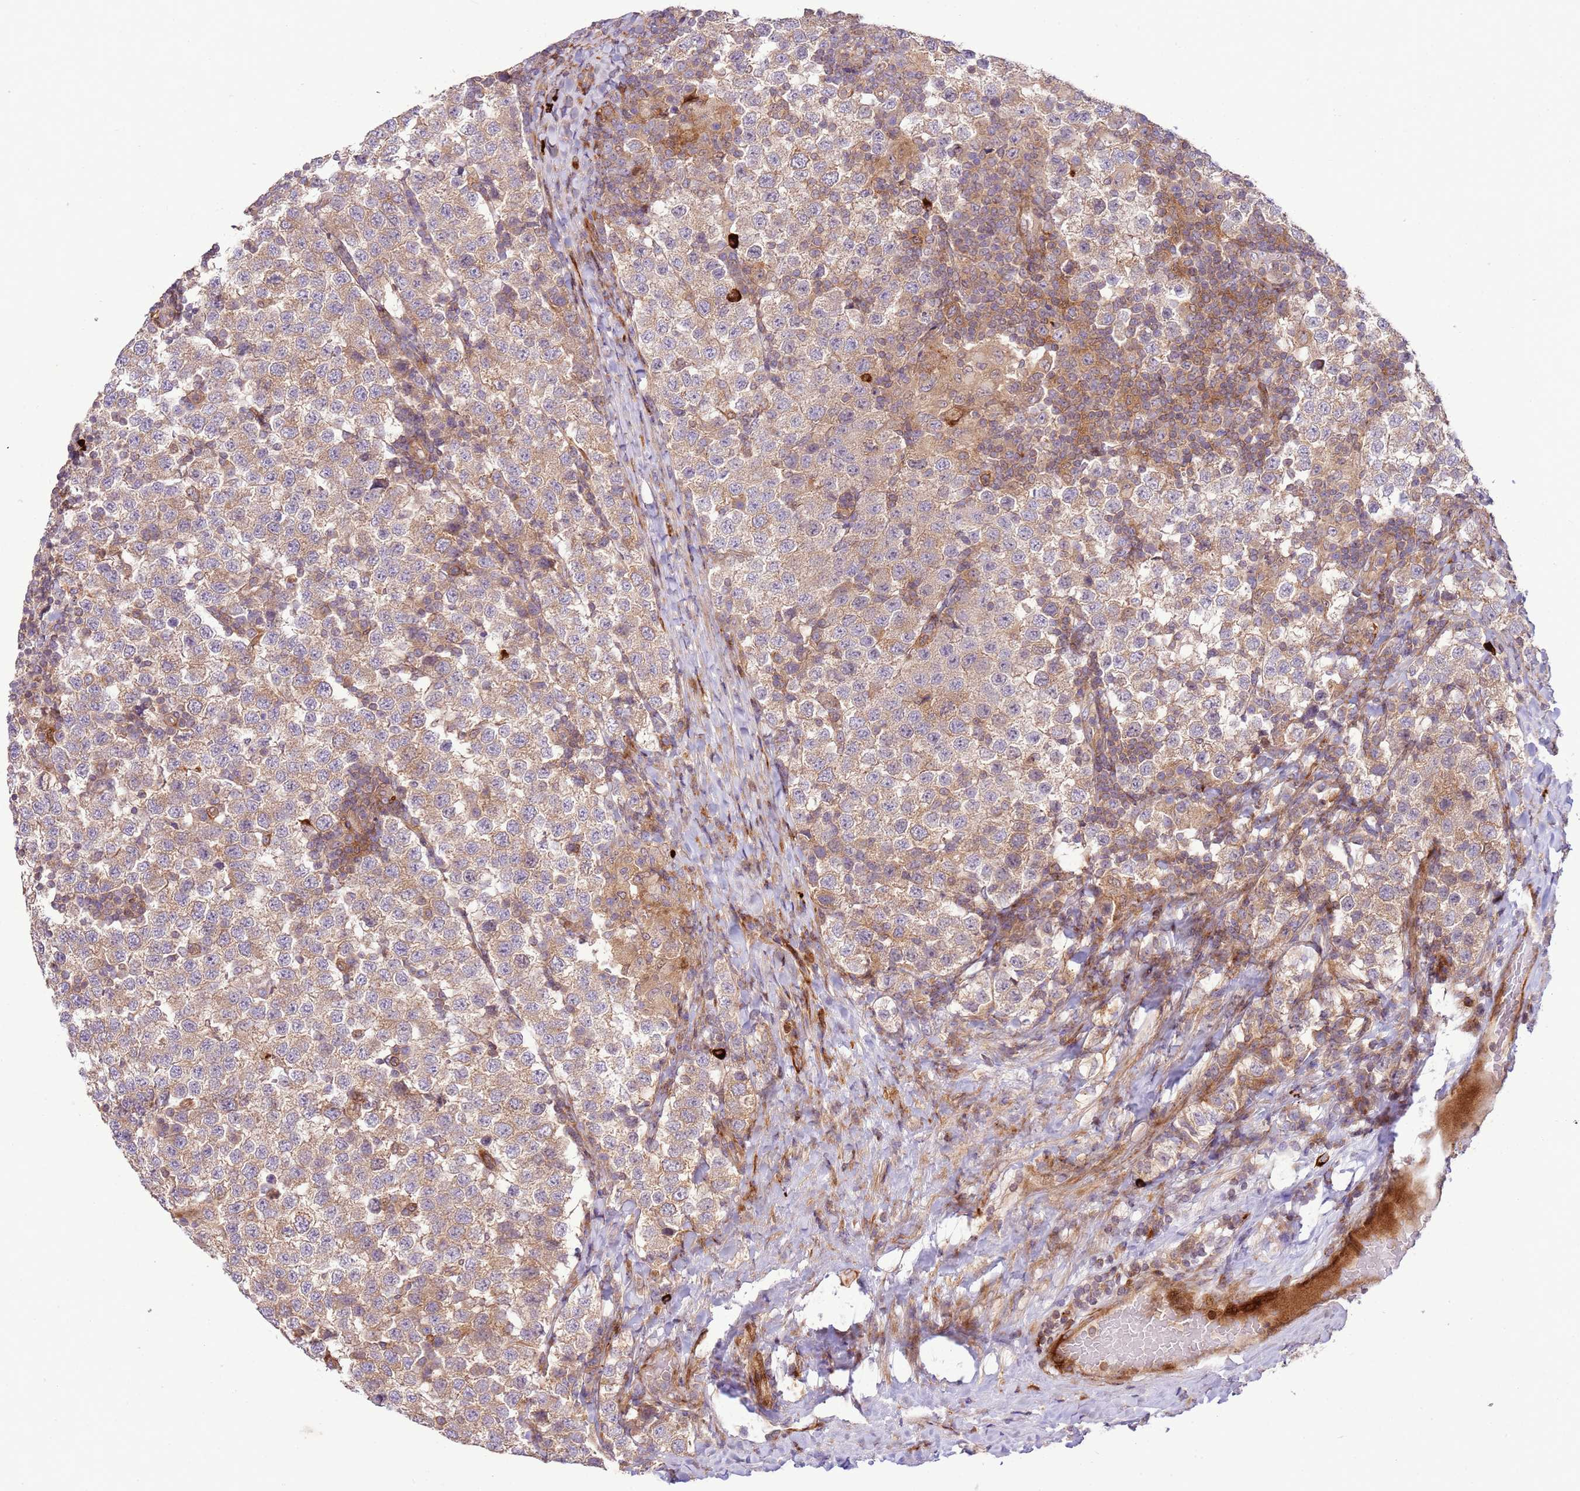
{"staining": {"intensity": "weak", "quantity": ">75%", "location": "cytoplasmic/membranous"}, "tissue": "testis cancer", "cell_type": "Tumor cells", "image_type": "cancer", "snomed": [{"axis": "morphology", "description": "Seminoma, NOS"}, {"axis": "topography", "description": "Testis"}], "caption": "A micrograph showing weak cytoplasmic/membranous expression in about >75% of tumor cells in testis cancer (seminoma), as visualized by brown immunohistochemical staining.", "gene": "ZNF624", "patient": {"sex": "male", "age": 34}}